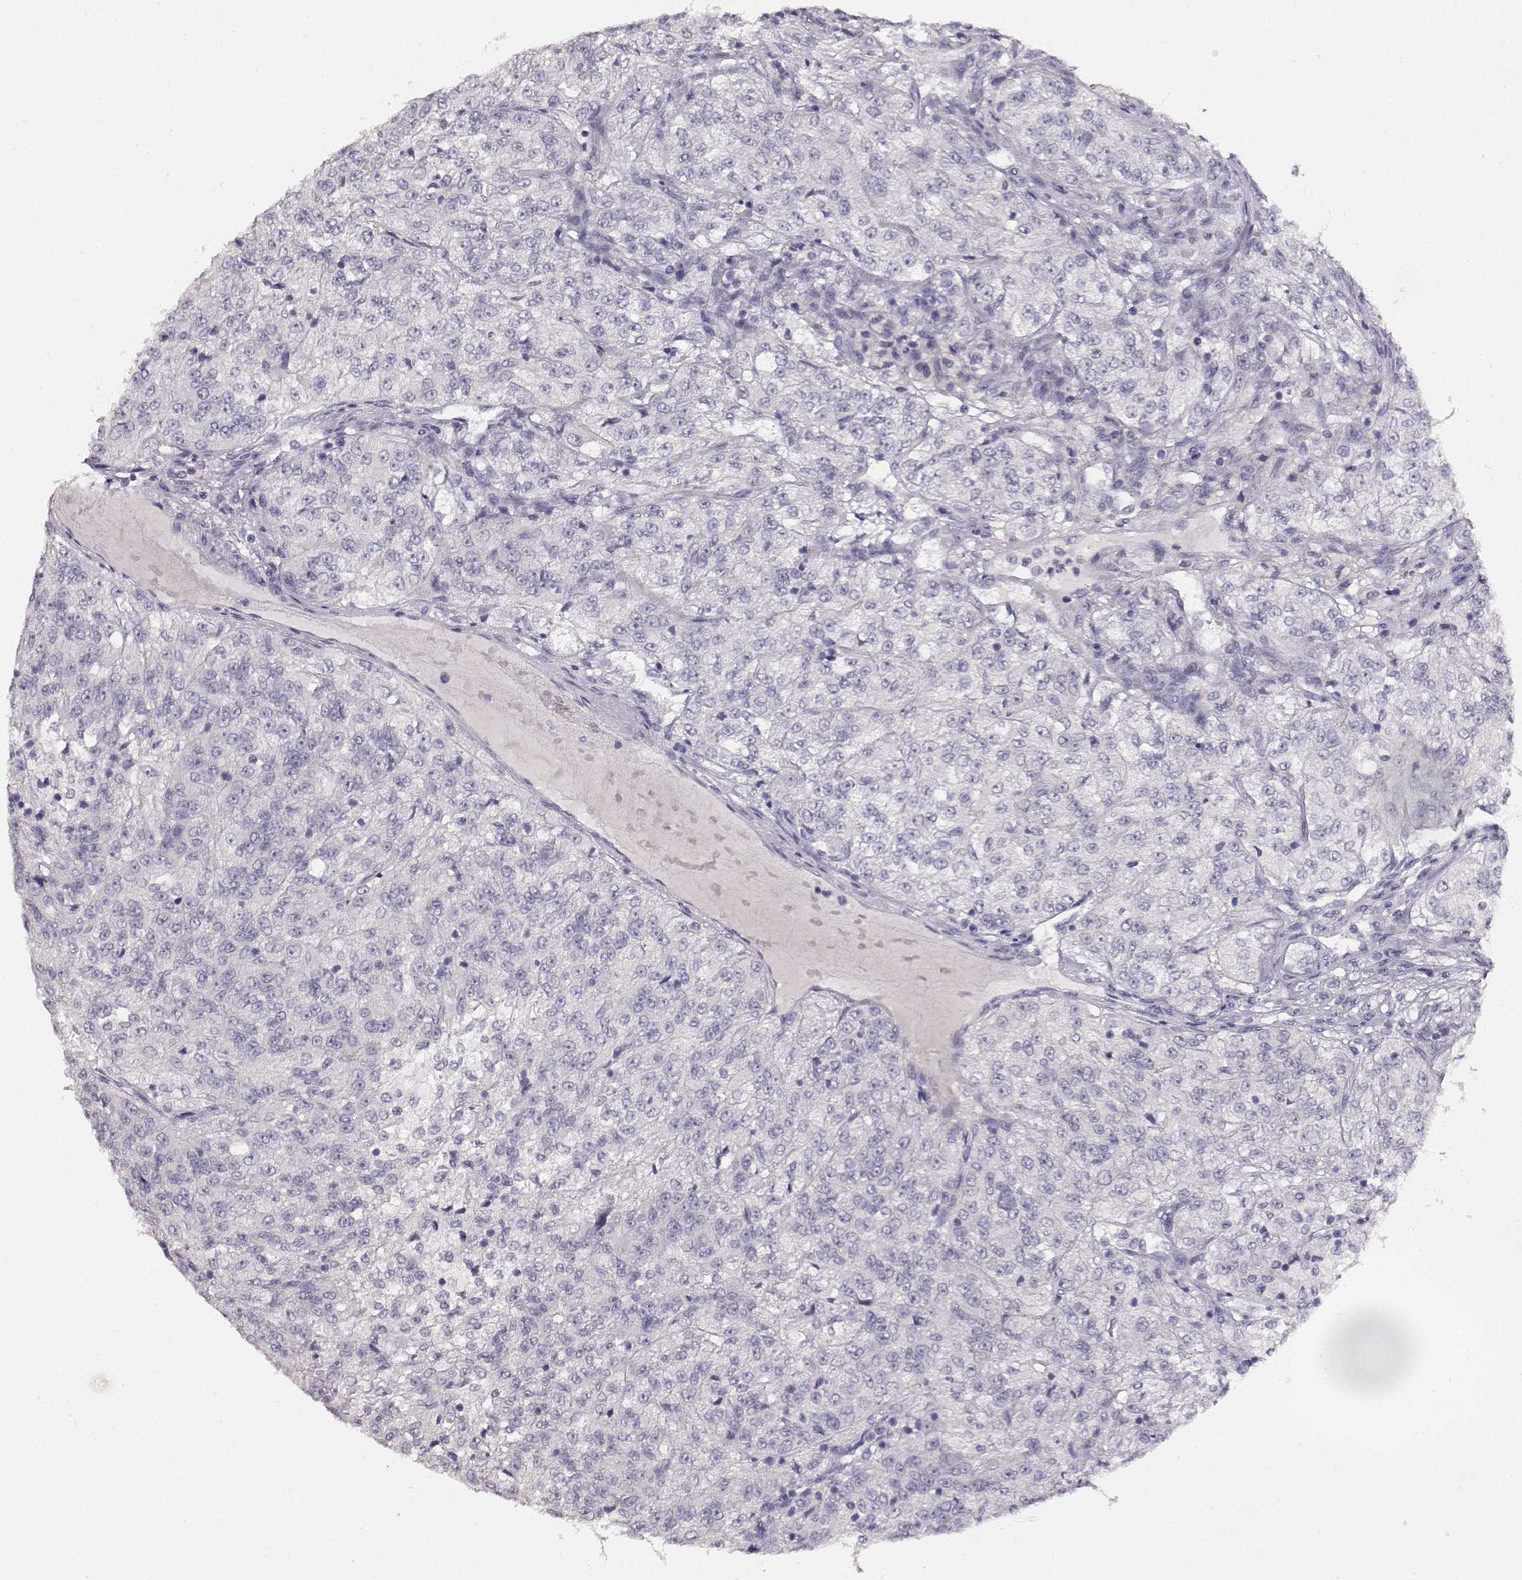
{"staining": {"intensity": "negative", "quantity": "none", "location": "none"}, "tissue": "renal cancer", "cell_type": "Tumor cells", "image_type": "cancer", "snomed": [{"axis": "morphology", "description": "Adenocarcinoma, NOS"}, {"axis": "topography", "description": "Kidney"}], "caption": "Renal adenocarcinoma was stained to show a protein in brown. There is no significant positivity in tumor cells.", "gene": "TPH2", "patient": {"sex": "female", "age": 63}}